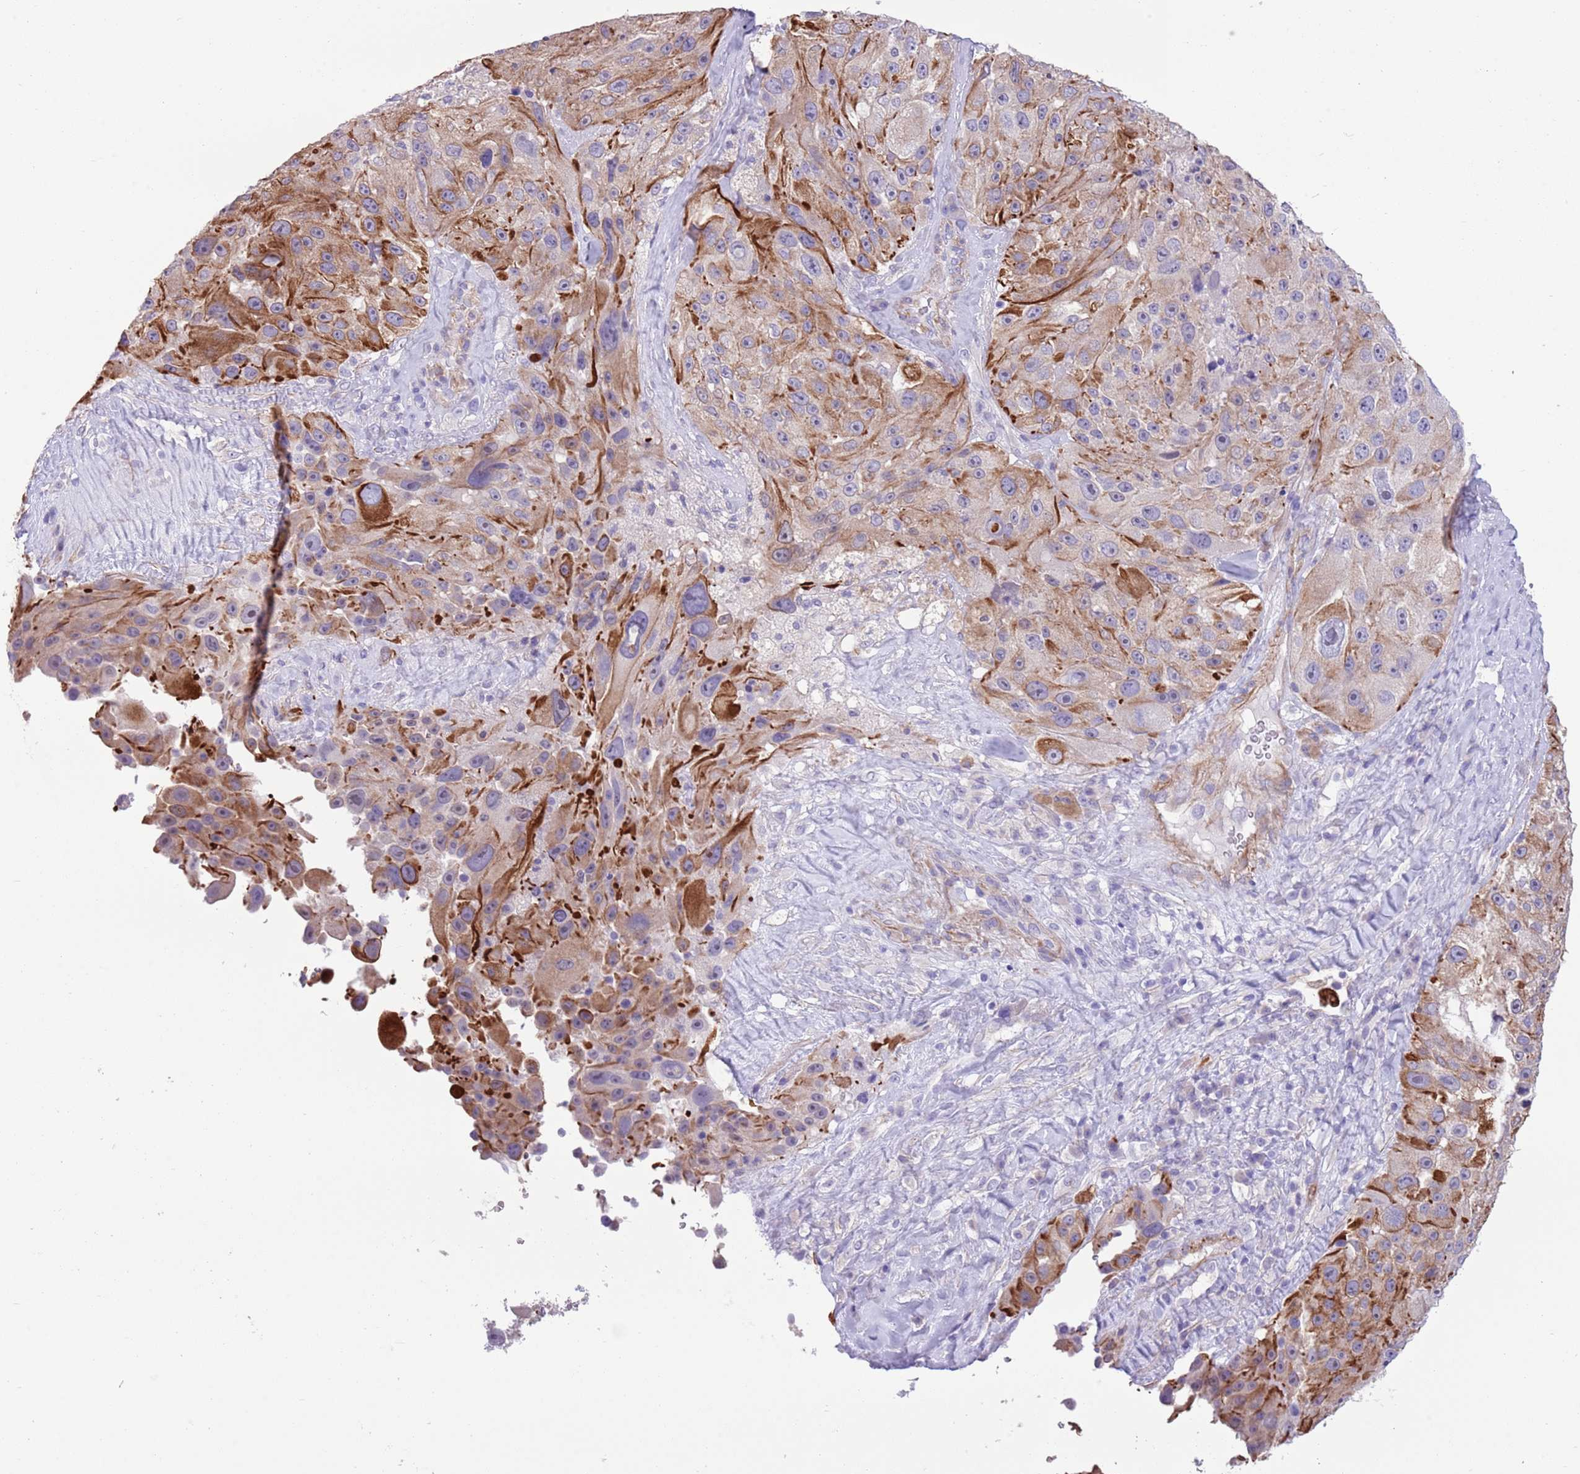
{"staining": {"intensity": "moderate", "quantity": "25%-75%", "location": "cytoplasmic/membranous"}, "tissue": "melanoma", "cell_type": "Tumor cells", "image_type": "cancer", "snomed": [{"axis": "morphology", "description": "Malignant melanoma, Metastatic site"}, {"axis": "topography", "description": "Lymph node"}], "caption": "IHC histopathology image of neoplastic tissue: human melanoma stained using immunohistochemistry (IHC) displays medium levels of moderate protein expression localized specifically in the cytoplasmic/membranous of tumor cells, appearing as a cytoplasmic/membranous brown color.", "gene": "TSGA13", "patient": {"sex": "male", "age": 62}}